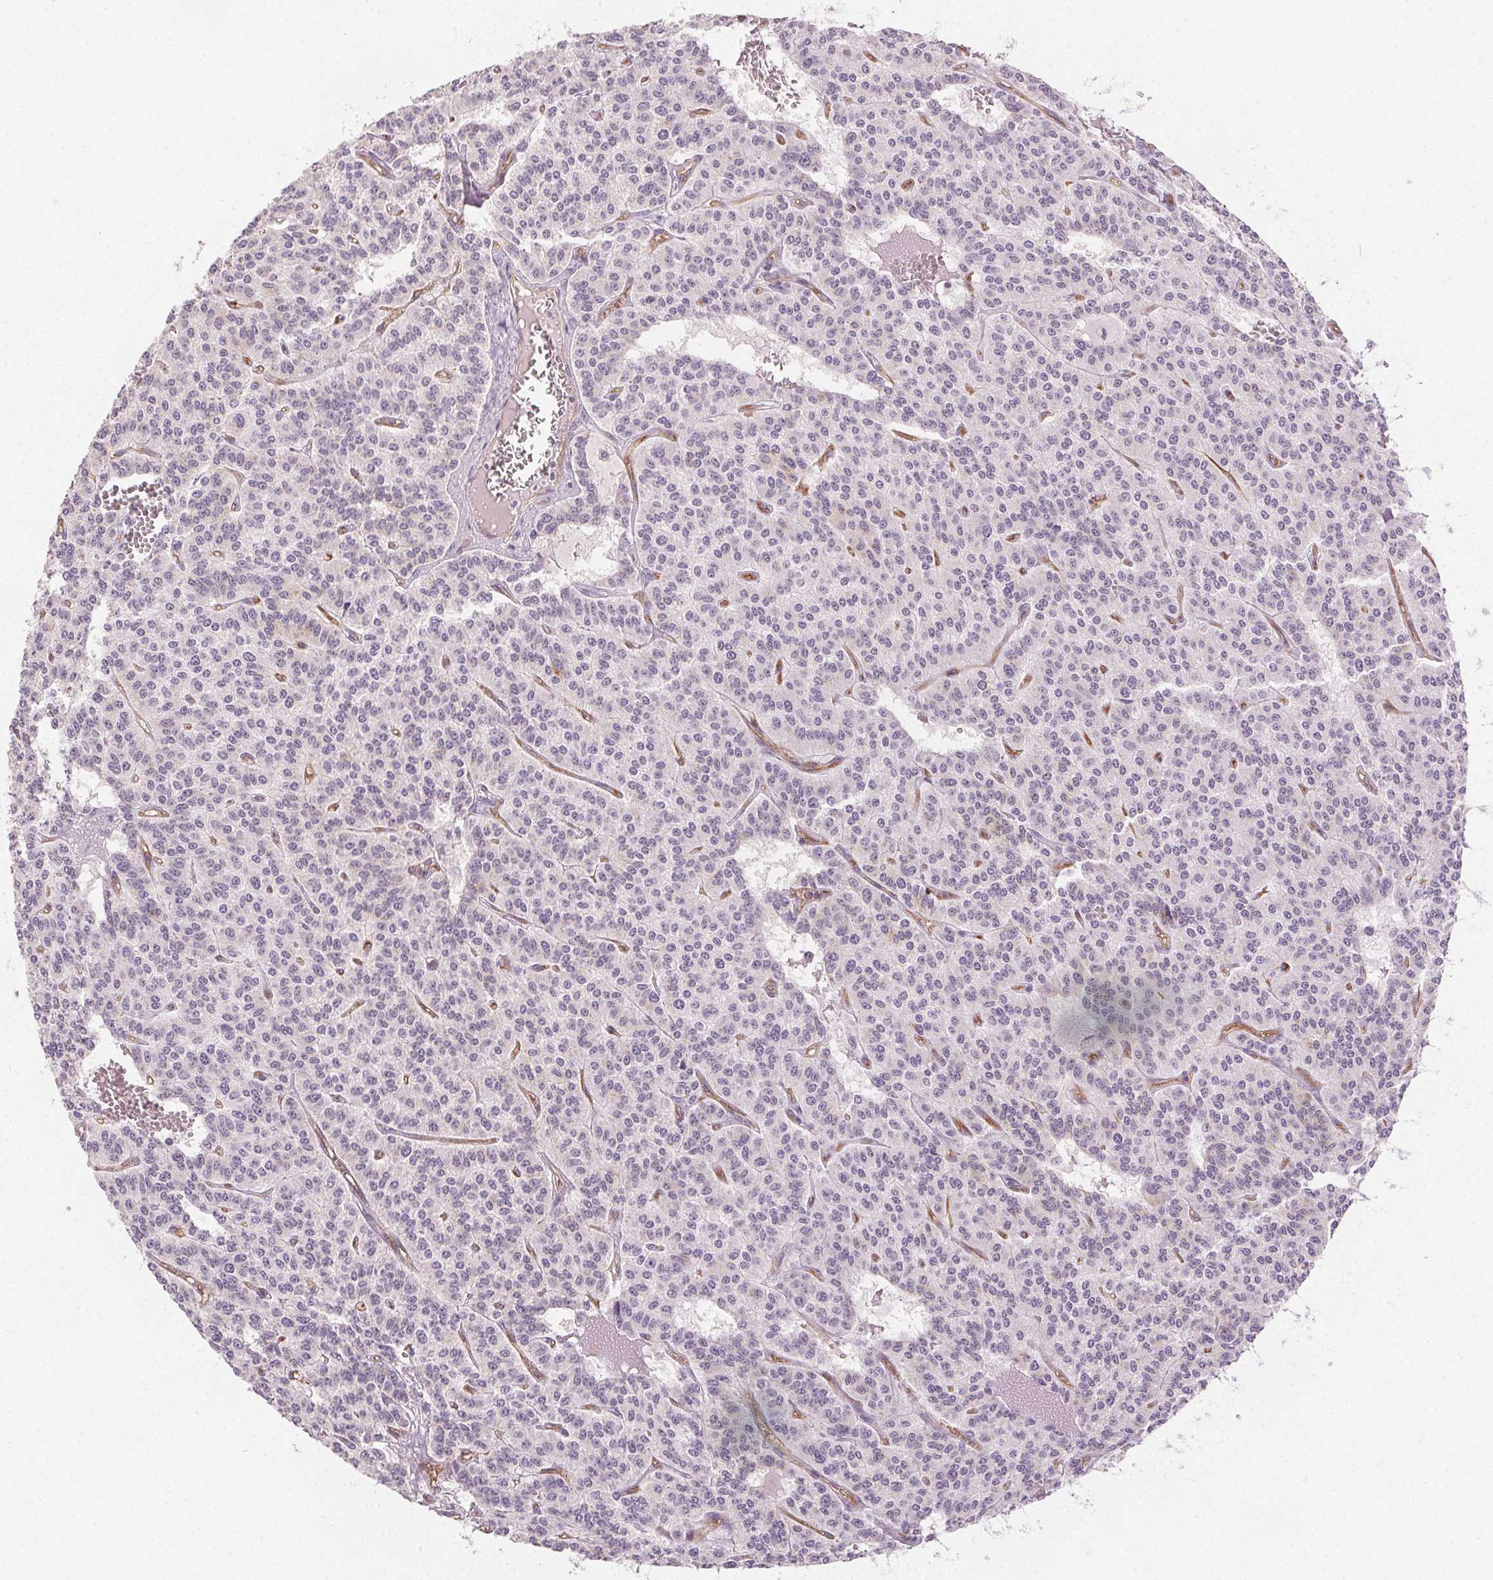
{"staining": {"intensity": "negative", "quantity": "none", "location": "none"}, "tissue": "carcinoid", "cell_type": "Tumor cells", "image_type": "cancer", "snomed": [{"axis": "morphology", "description": "Carcinoid, malignant, NOS"}, {"axis": "topography", "description": "Lung"}], "caption": "The histopathology image exhibits no staining of tumor cells in carcinoid.", "gene": "PODXL", "patient": {"sex": "female", "age": 71}}